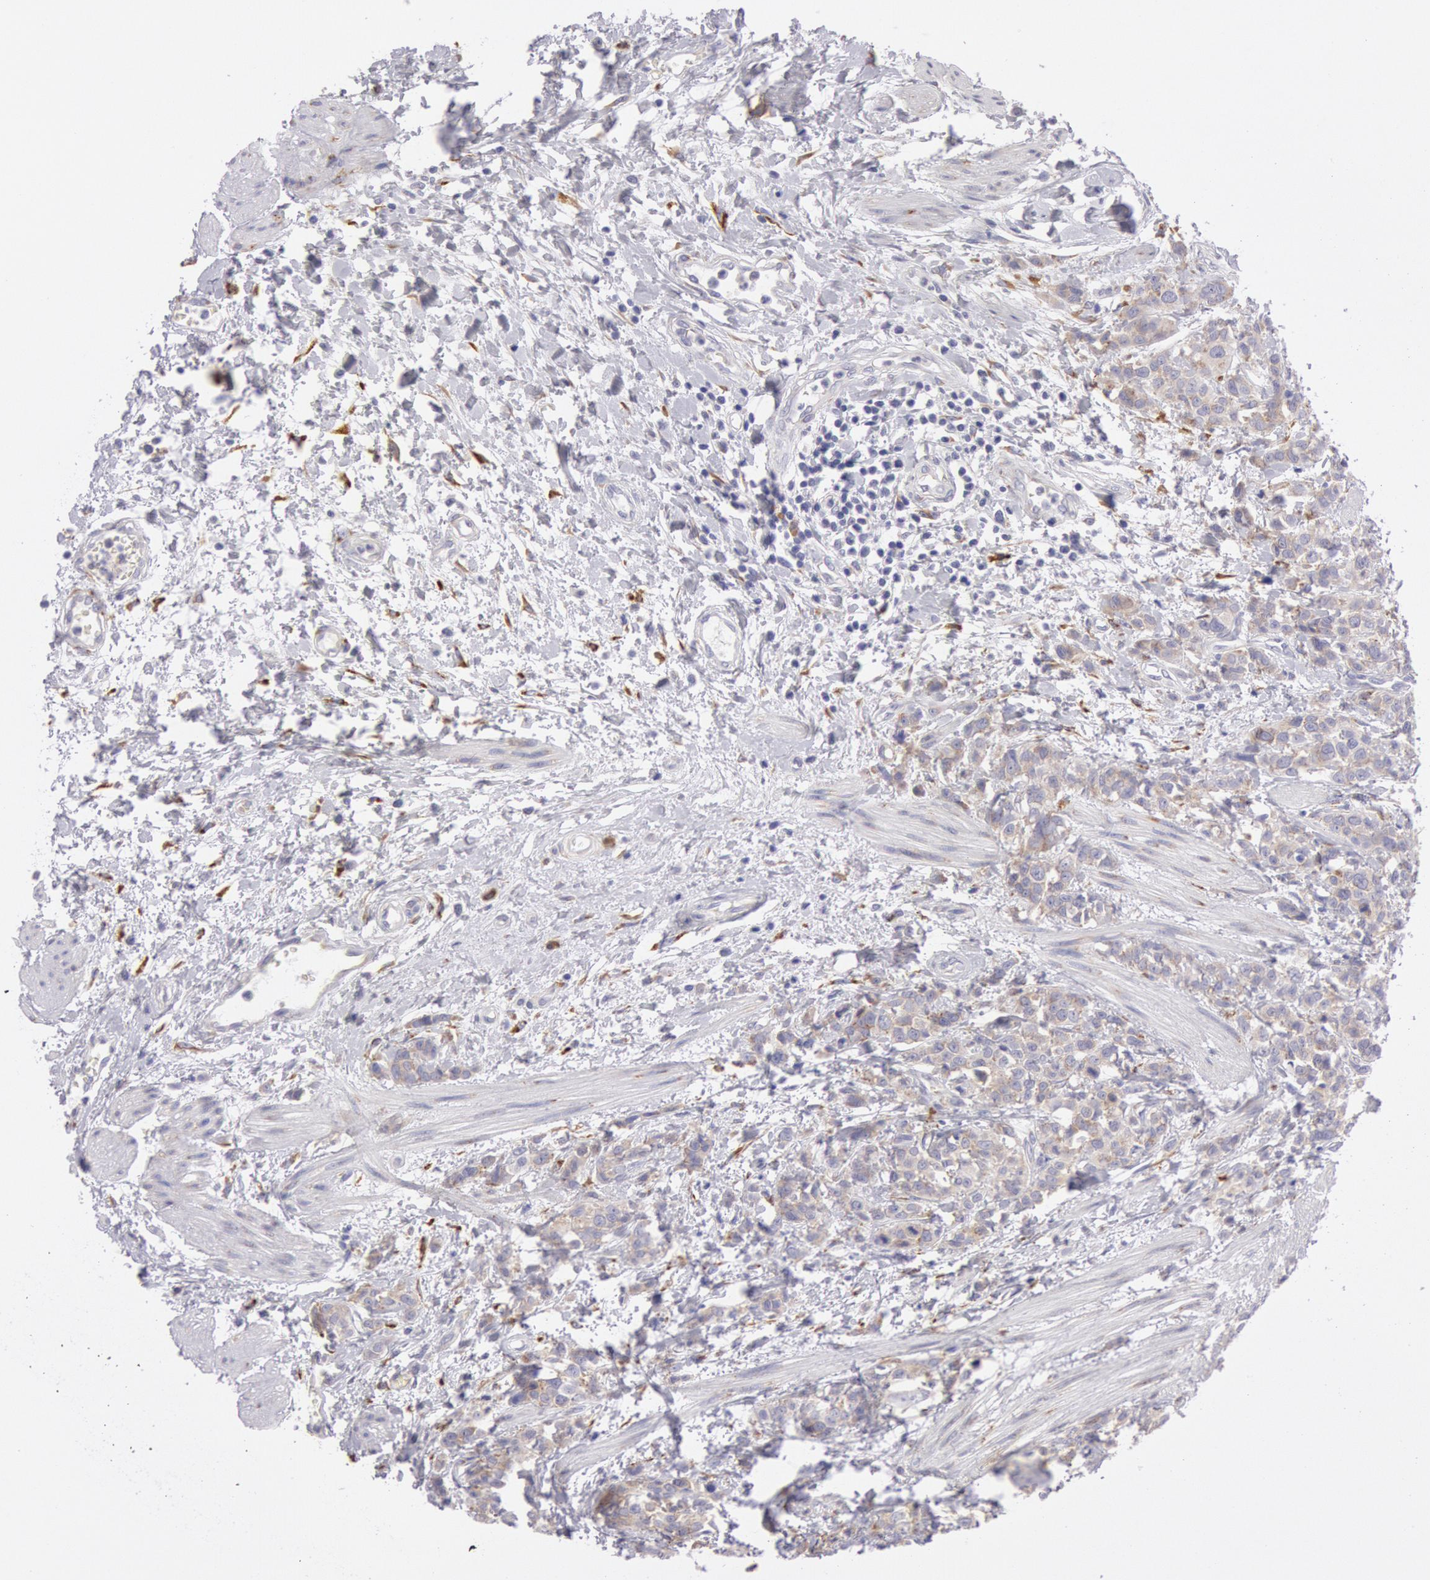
{"staining": {"intensity": "weak", "quantity": ">75%", "location": "cytoplasmic/membranous"}, "tissue": "urothelial cancer", "cell_type": "Tumor cells", "image_type": "cancer", "snomed": [{"axis": "morphology", "description": "Urothelial carcinoma, High grade"}, {"axis": "topography", "description": "Urinary bladder"}], "caption": "An image showing weak cytoplasmic/membranous positivity in approximately >75% of tumor cells in urothelial cancer, as visualized by brown immunohistochemical staining.", "gene": "CIDEB", "patient": {"sex": "male", "age": 56}}